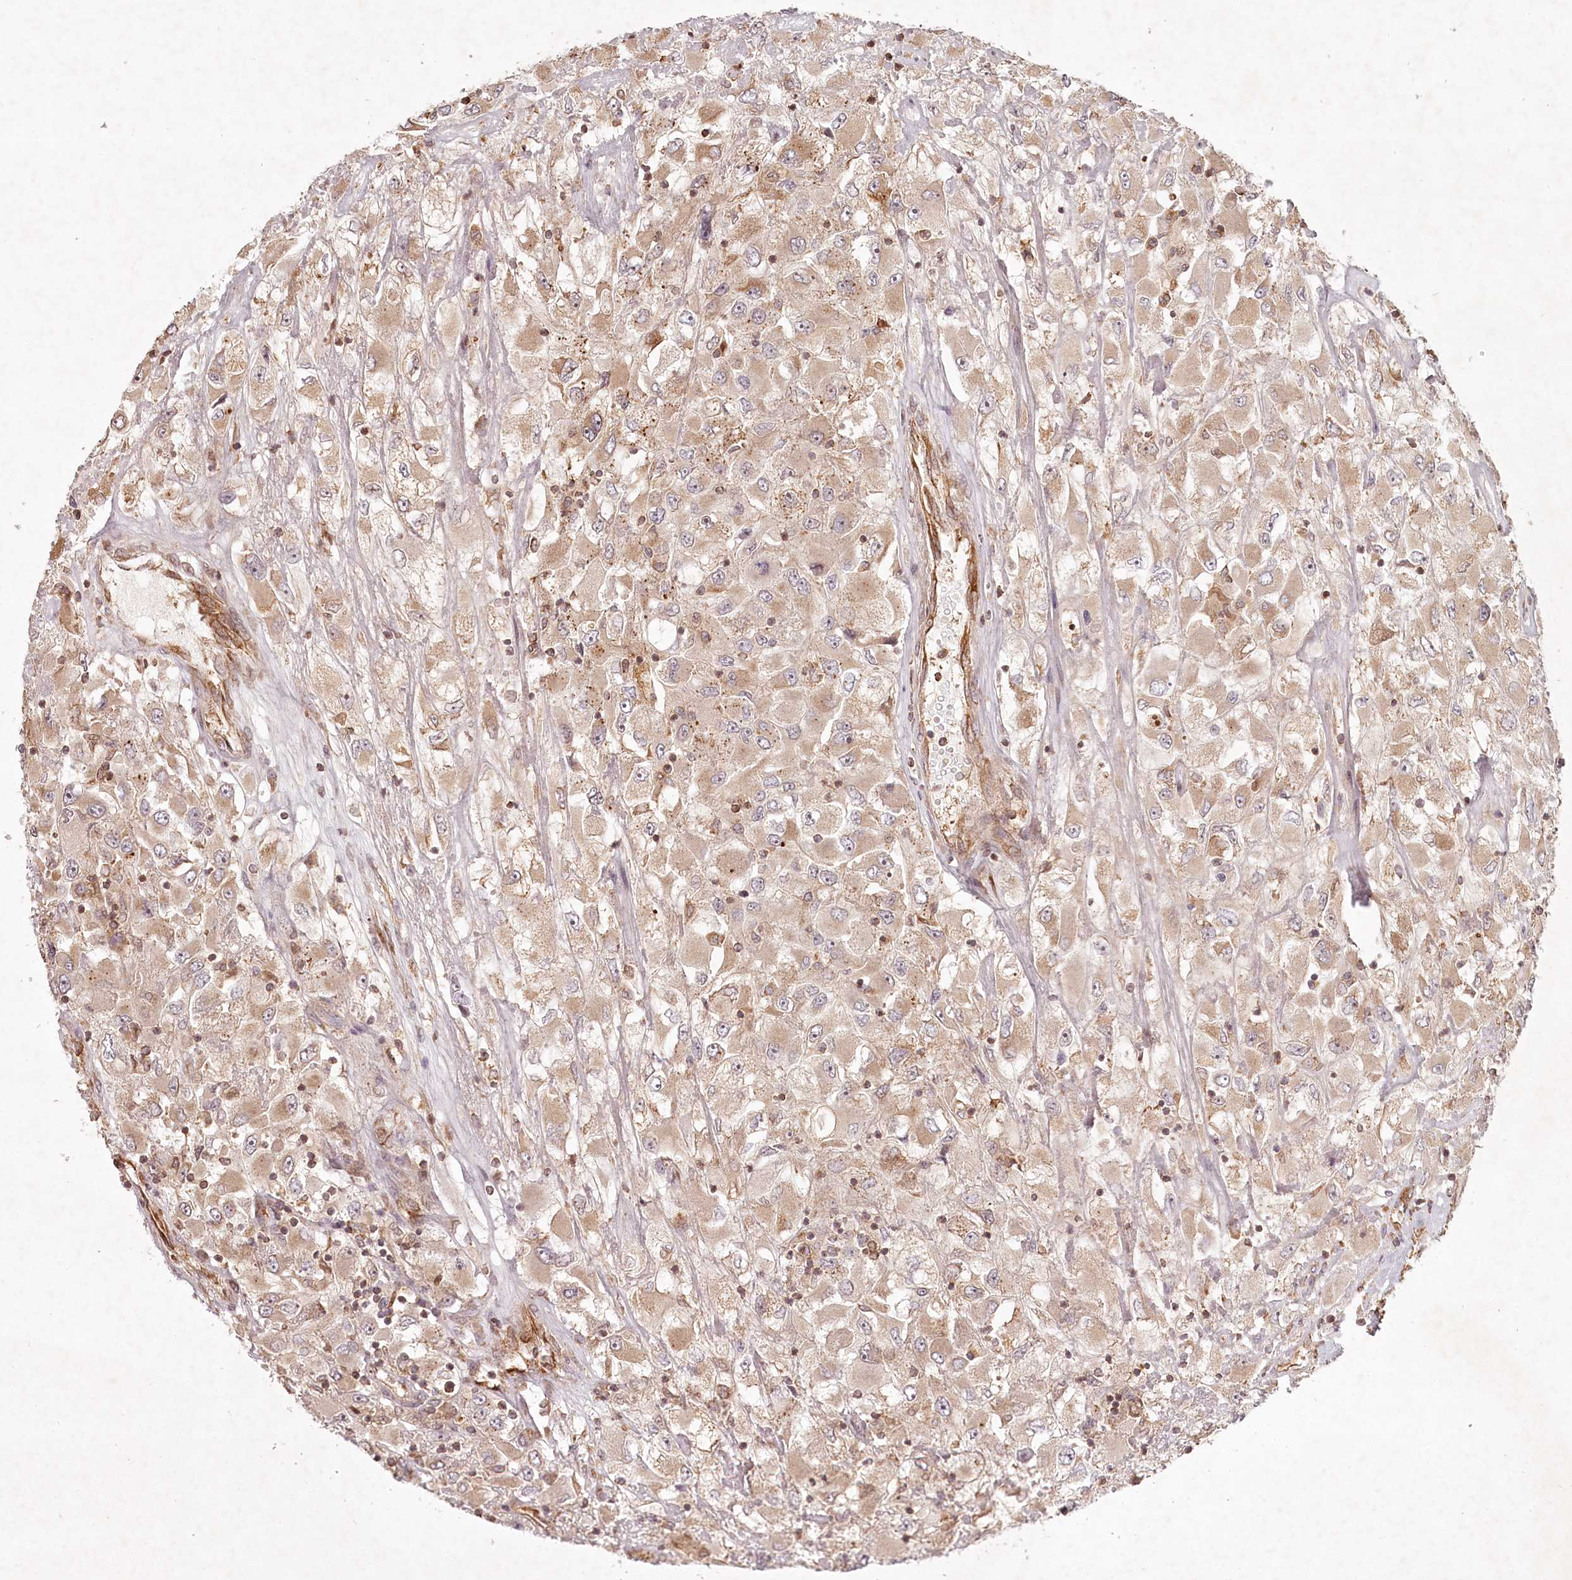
{"staining": {"intensity": "weak", "quantity": ">75%", "location": "cytoplasmic/membranous"}, "tissue": "renal cancer", "cell_type": "Tumor cells", "image_type": "cancer", "snomed": [{"axis": "morphology", "description": "Adenocarcinoma, NOS"}, {"axis": "topography", "description": "Kidney"}], "caption": "Renal cancer tissue displays weak cytoplasmic/membranous expression in about >75% of tumor cells, visualized by immunohistochemistry.", "gene": "TMIE", "patient": {"sex": "female", "age": 52}}